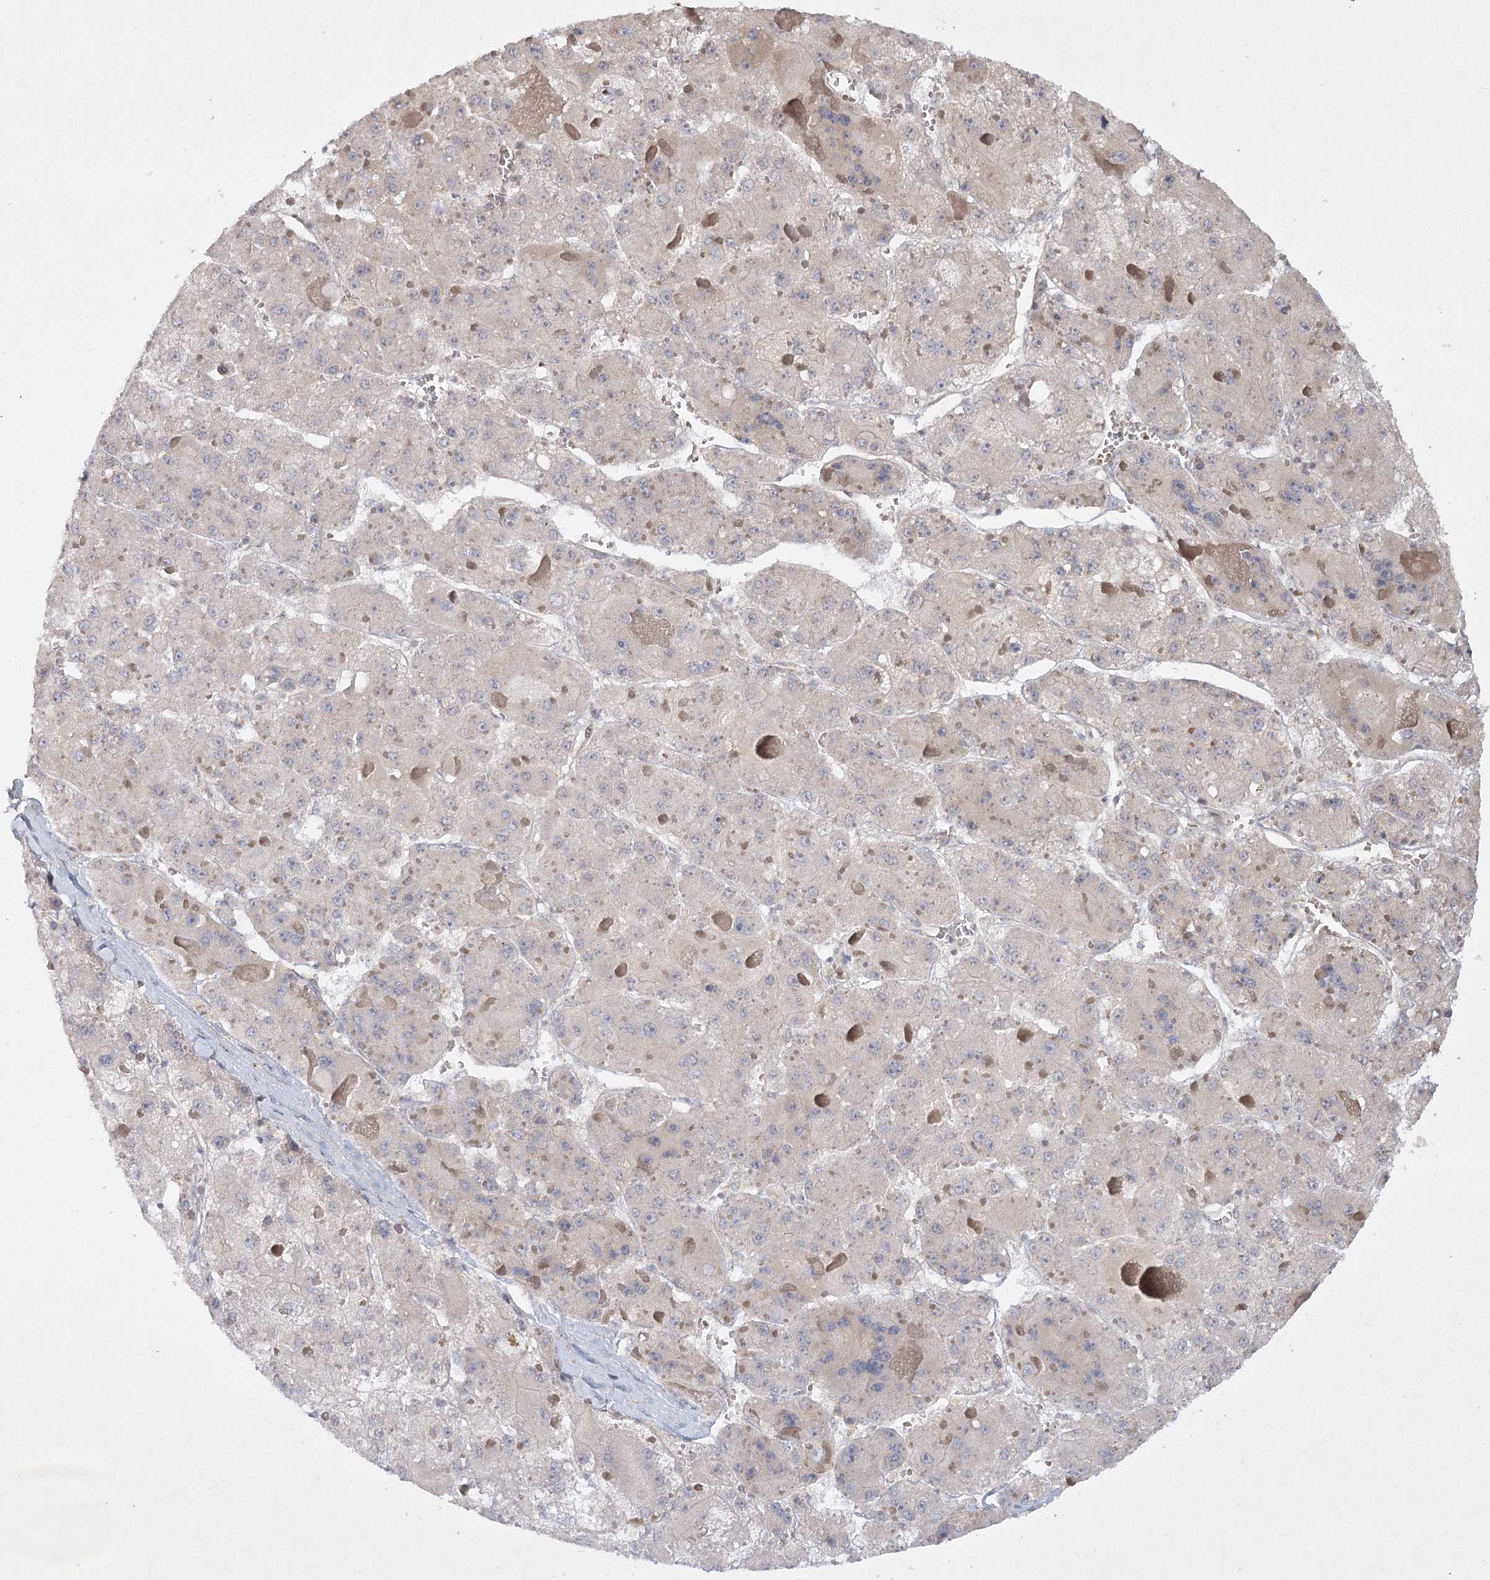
{"staining": {"intensity": "negative", "quantity": "none", "location": "none"}, "tissue": "liver cancer", "cell_type": "Tumor cells", "image_type": "cancer", "snomed": [{"axis": "morphology", "description": "Carcinoma, Hepatocellular, NOS"}, {"axis": "topography", "description": "Liver"}], "caption": "There is no significant positivity in tumor cells of liver cancer (hepatocellular carcinoma). (DAB IHC visualized using brightfield microscopy, high magnification).", "gene": "SH2D3A", "patient": {"sex": "female", "age": 73}}